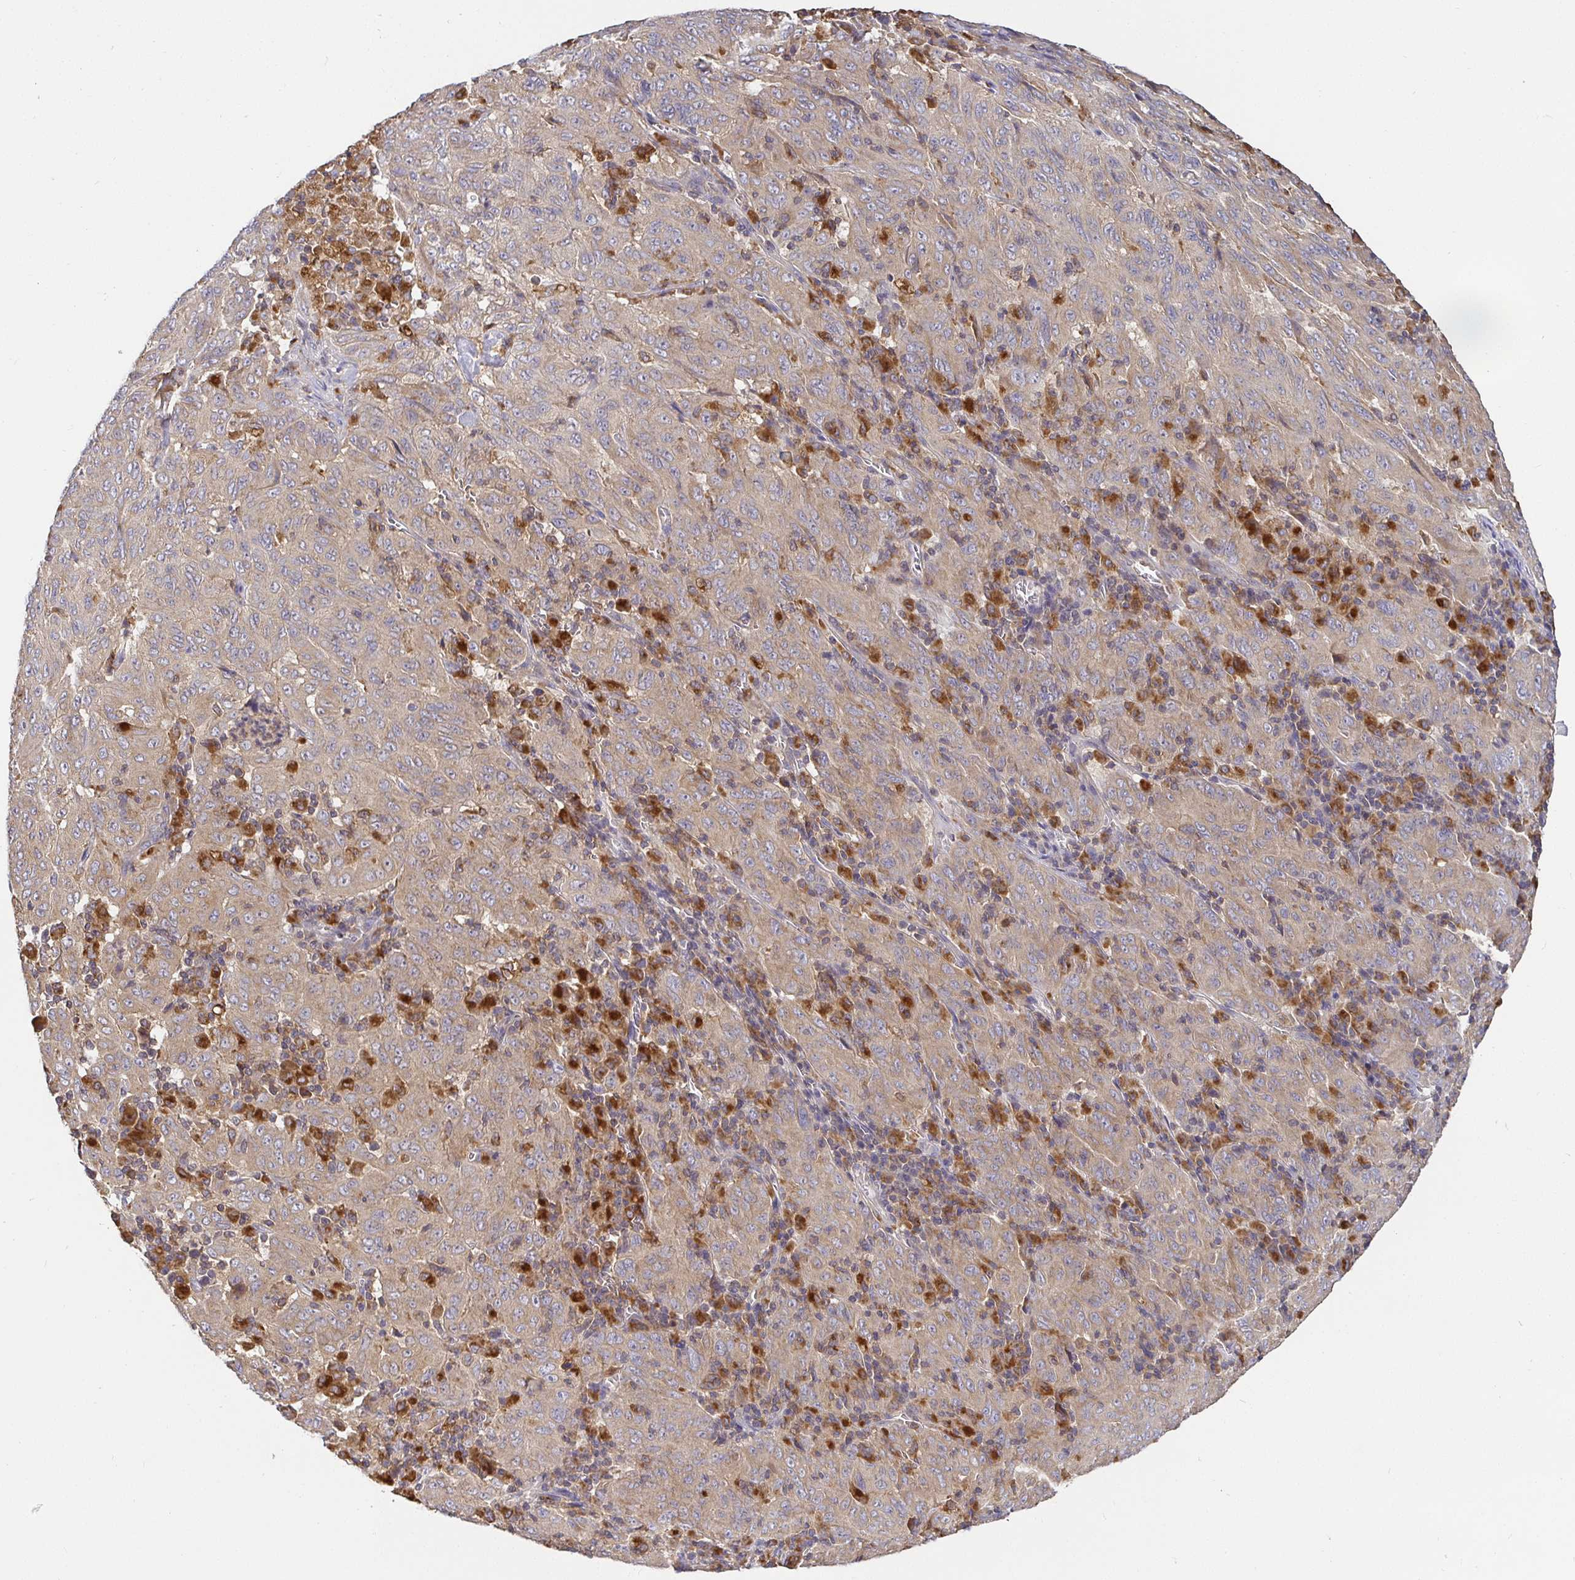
{"staining": {"intensity": "weak", "quantity": ">75%", "location": "cytoplasmic/membranous"}, "tissue": "pancreatic cancer", "cell_type": "Tumor cells", "image_type": "cancer", "snomed": [{"axis": "morphology", "description": "Adenocarcinoma, NOS"}, {"axis": "topography", "description": "Pancreas"}], "caption": "Adenocarcinoma (pancreatic) stained with DAB (3,3'-diaminobenzidine) immunohistochemistry displays low levels of weak cytoplasmic/membranous expression in about >75% of tumor cells.", "gene": "ATP6V1F", "patient": {"sex": "male", "age": 63}}